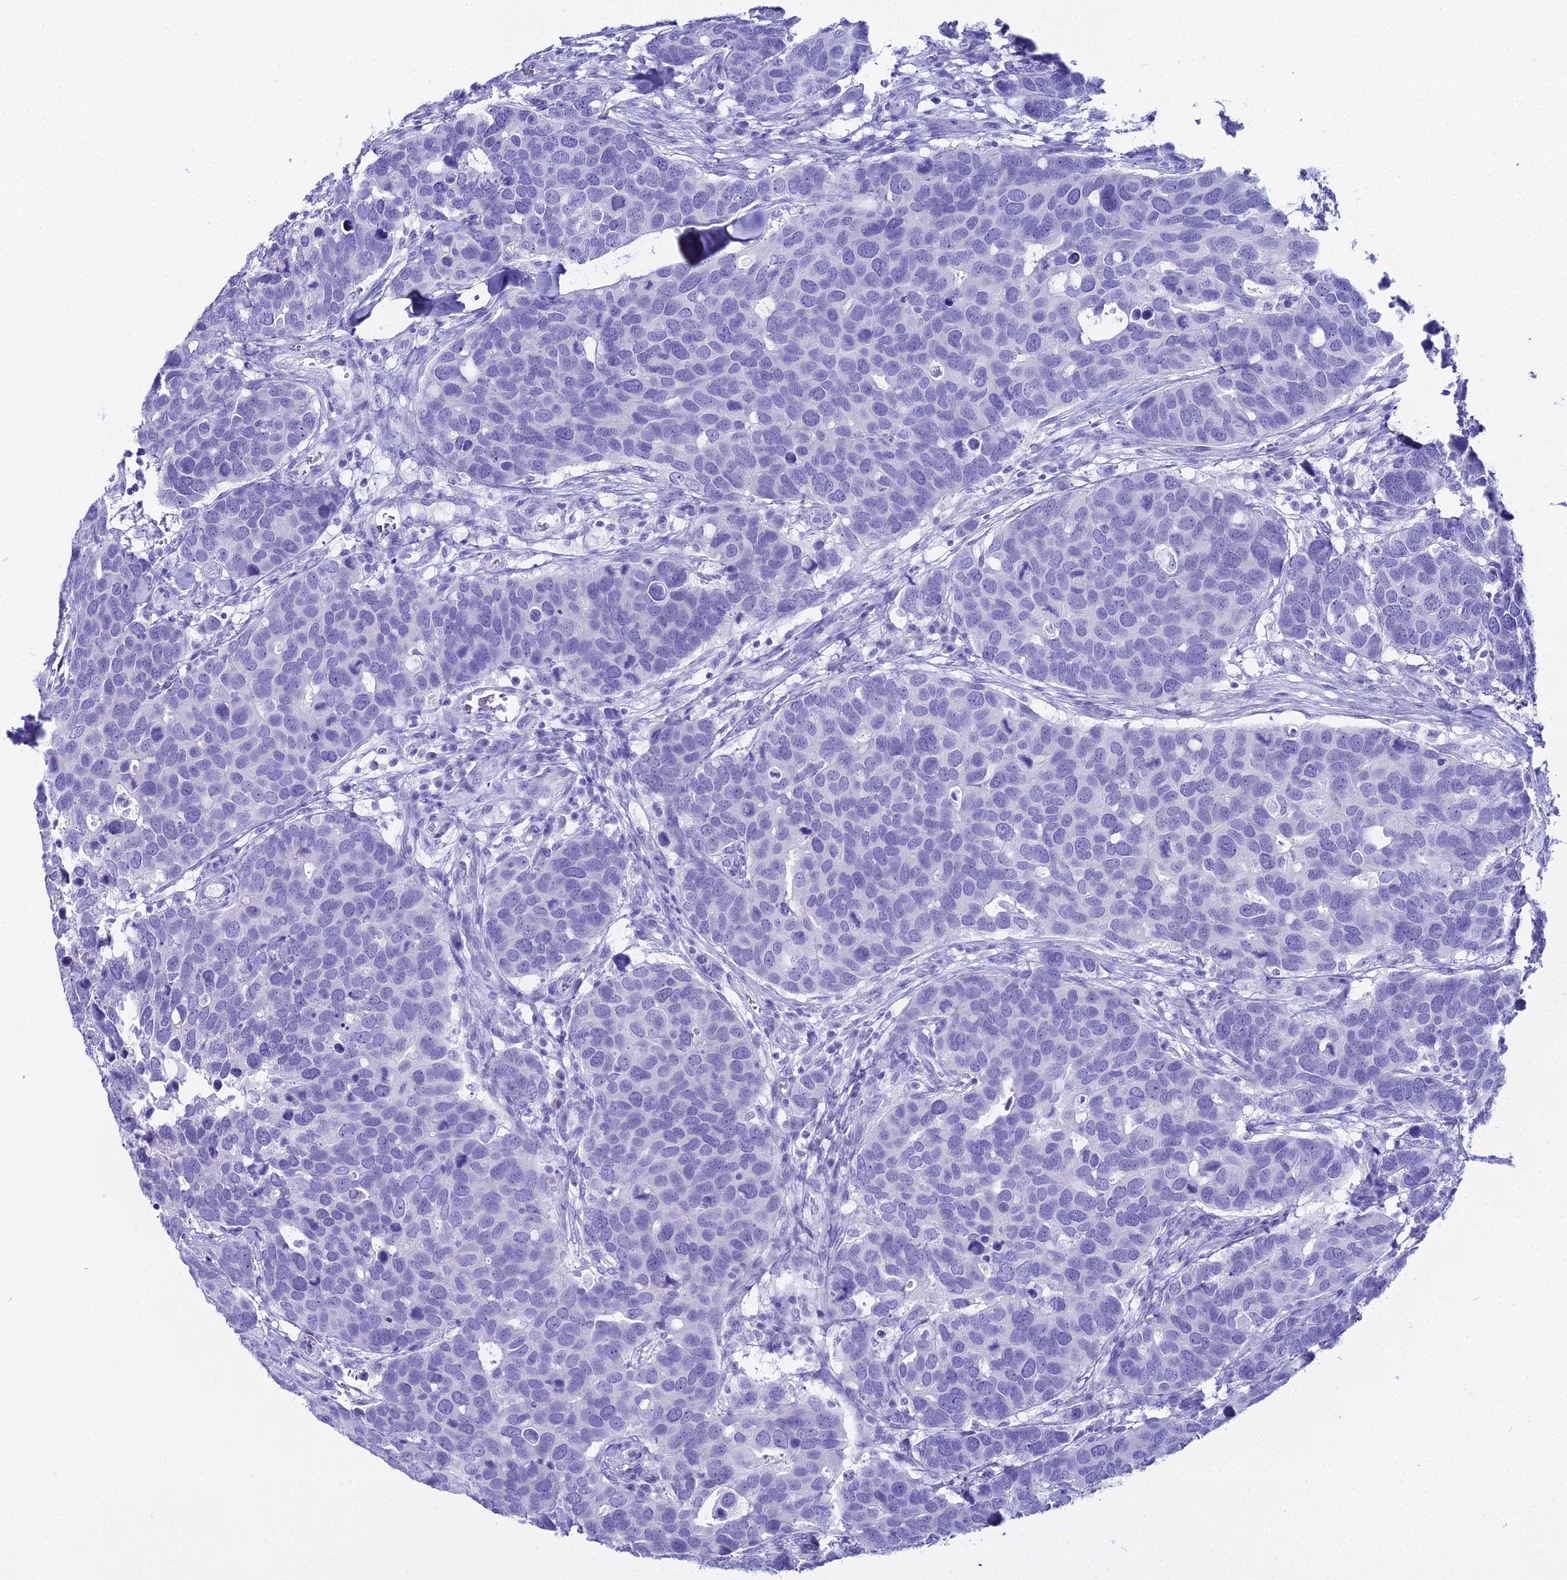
{"staining": {"intensity": "negative", "quantity": "none", "location": "none"}, "tissue": "breast cancer", "cell_type": "Tumor cells", "image_type": "cancer", "snomed": [{"axis": "morphology", "description": "Duct carcinoma"}, {"axis": "topography", "description": "Breast"}], "caption": "DAB immunohistochemical staining of breast cancer (infiltrating ductal carcinoma) demonstrates no significant staining in tumor cells.", "gene": "CGB2", "patient": {"sex": "female", "age": 83}}